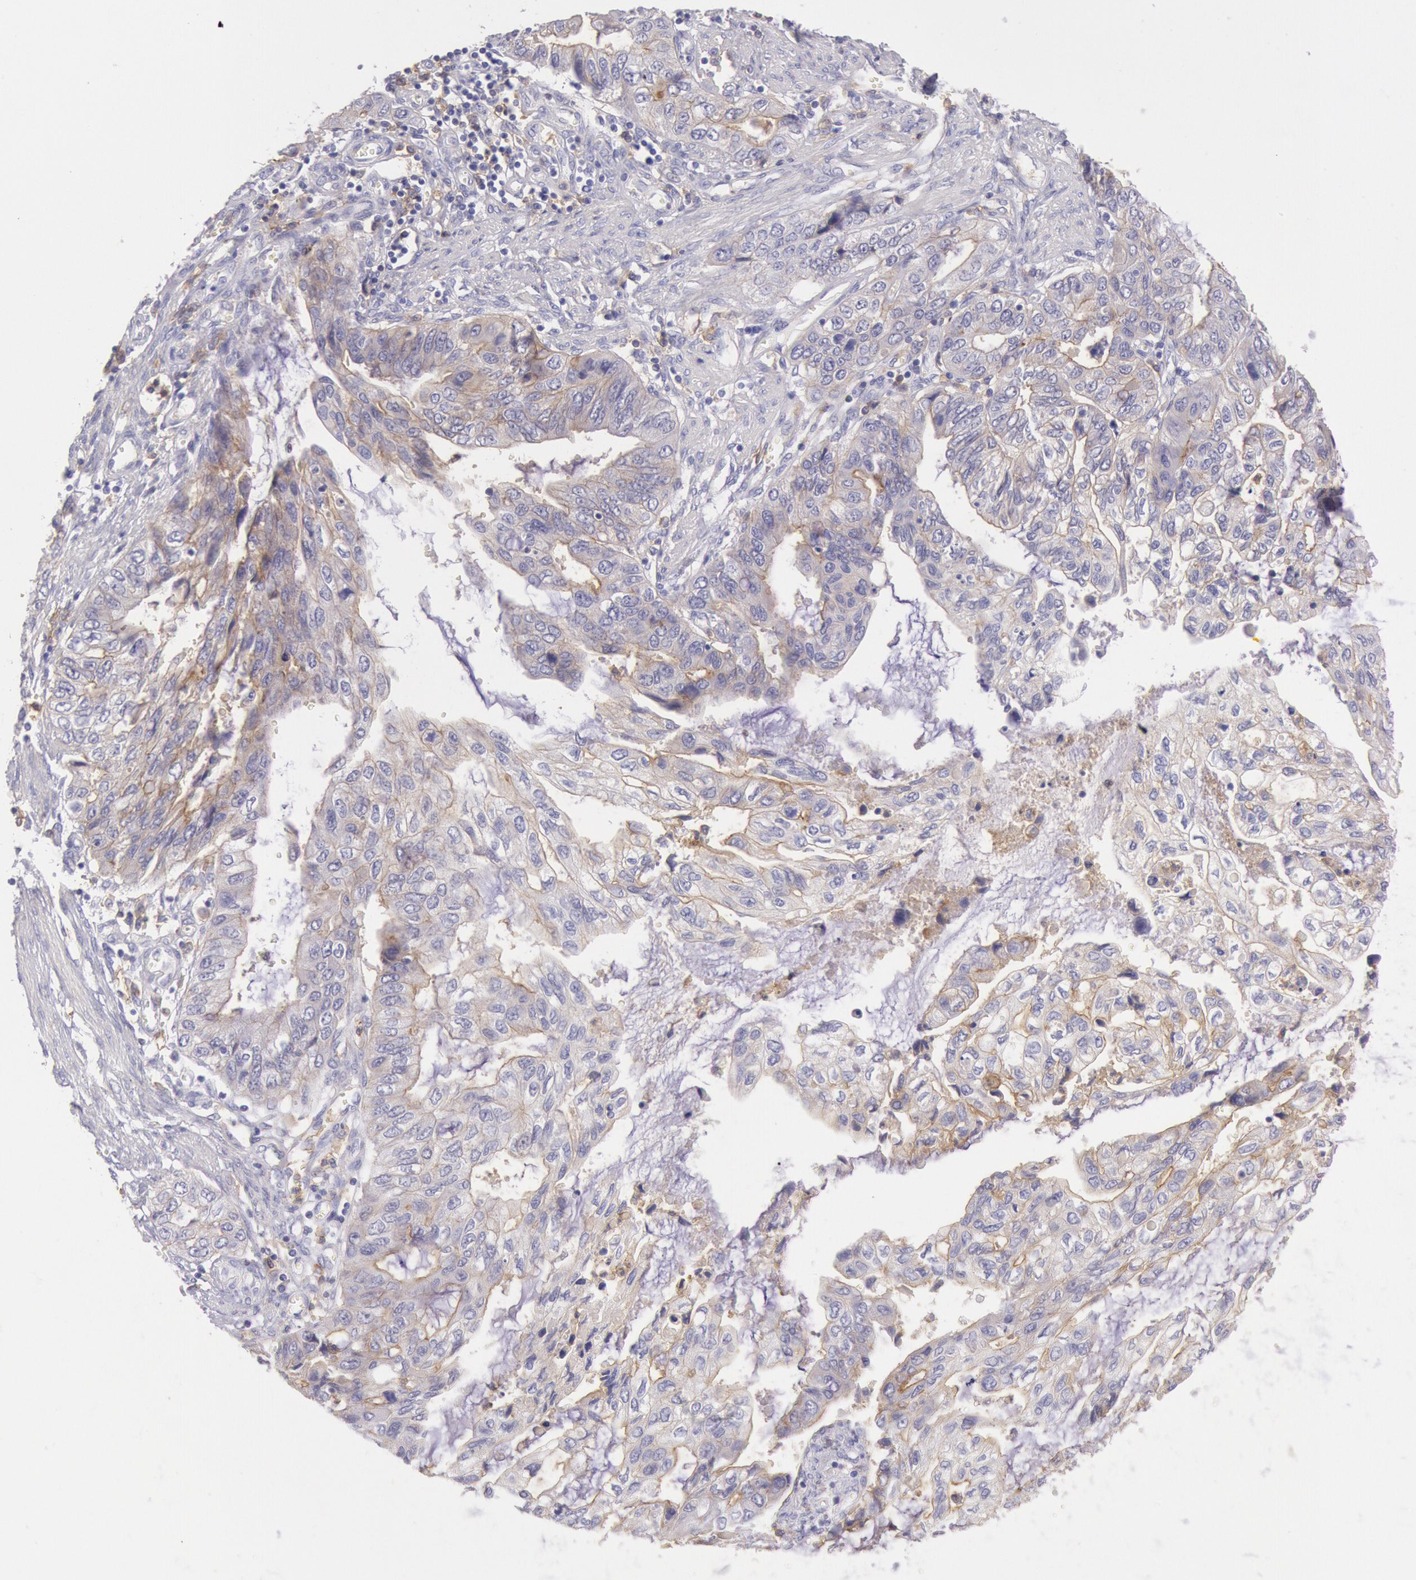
{"staining": {"intensity": "weak", "quantity": "25%-75%", "location": "cytoplasmic/membranous"}, "tissue": "stomach cancer", "cell_type": "Tumor cells", "image_type": "cancer", "snomed": [{"axis": "morphology", "description": "Adenocarcinoma, NOS"}, {"axis": "topography", "description": "Stomach, upper"}], "caption": "Protein expression analysis of human adenocarcinoma (stomach) reveals weak cytoplasmic/membranous expression in about 25%-75% of tumor cells.", "gene": "LYN", "patient": {"sex": "female", "age": 52}}